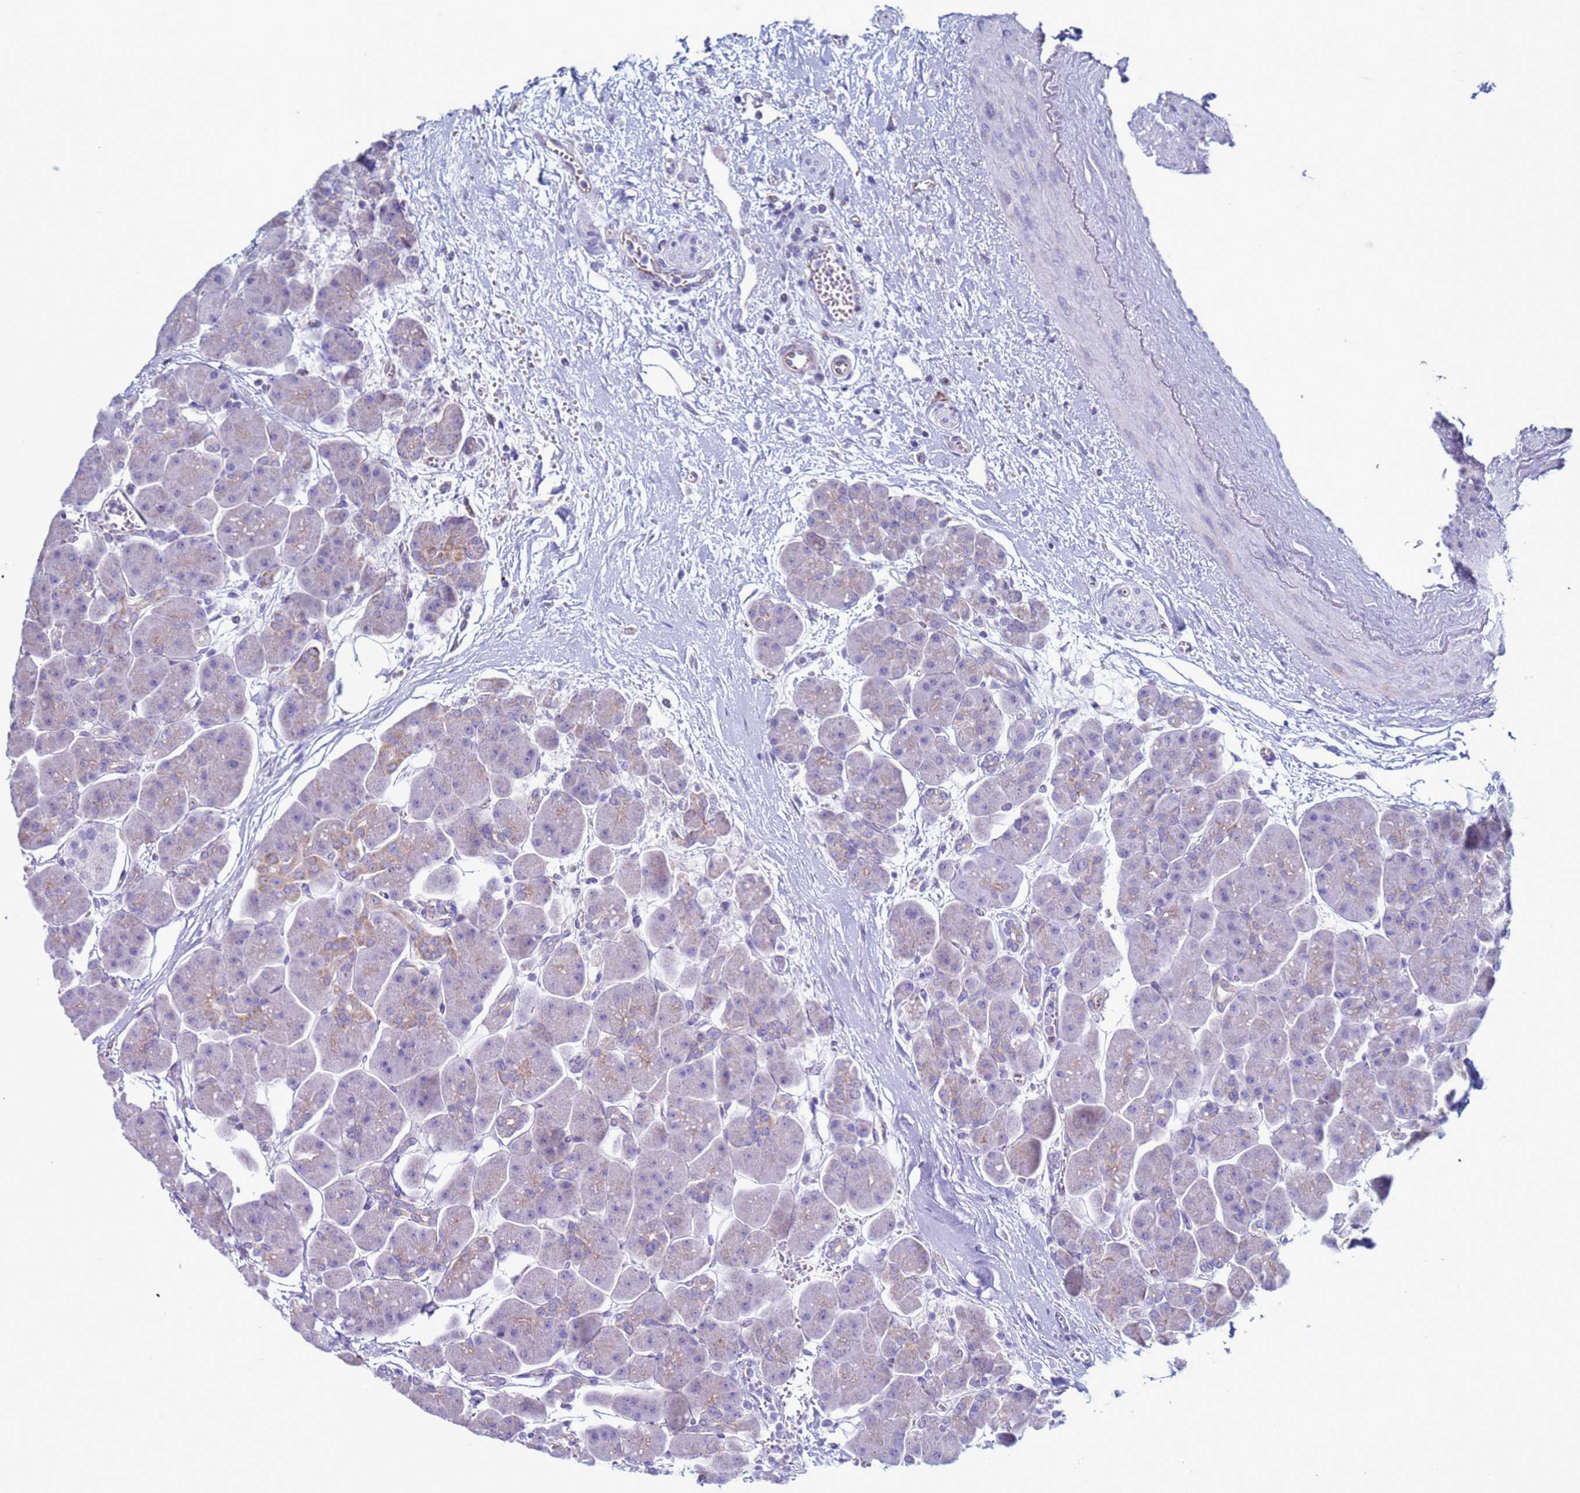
{"staining": {"intensity": "moderate", "quantity": "<25%", "location": "cytoplasmic/membranous"}, "tissue": "pancreas", "cell_type": "Exocrine glandular cells", "image_type": "normal", "snomed": [{"axis": "morphology", "description": "Normal tissue, NOS"}, {"axis": "topography", "description": "Pancreas"}], "caption": "Immunohistochemical staining of normal pancreas displays moderate cytoplasmic/membranous protein positivity in about <25% of exocrine glandular cells.", "gene": "HPCAL1", "patient": {"sex": "male", "age": 66}}